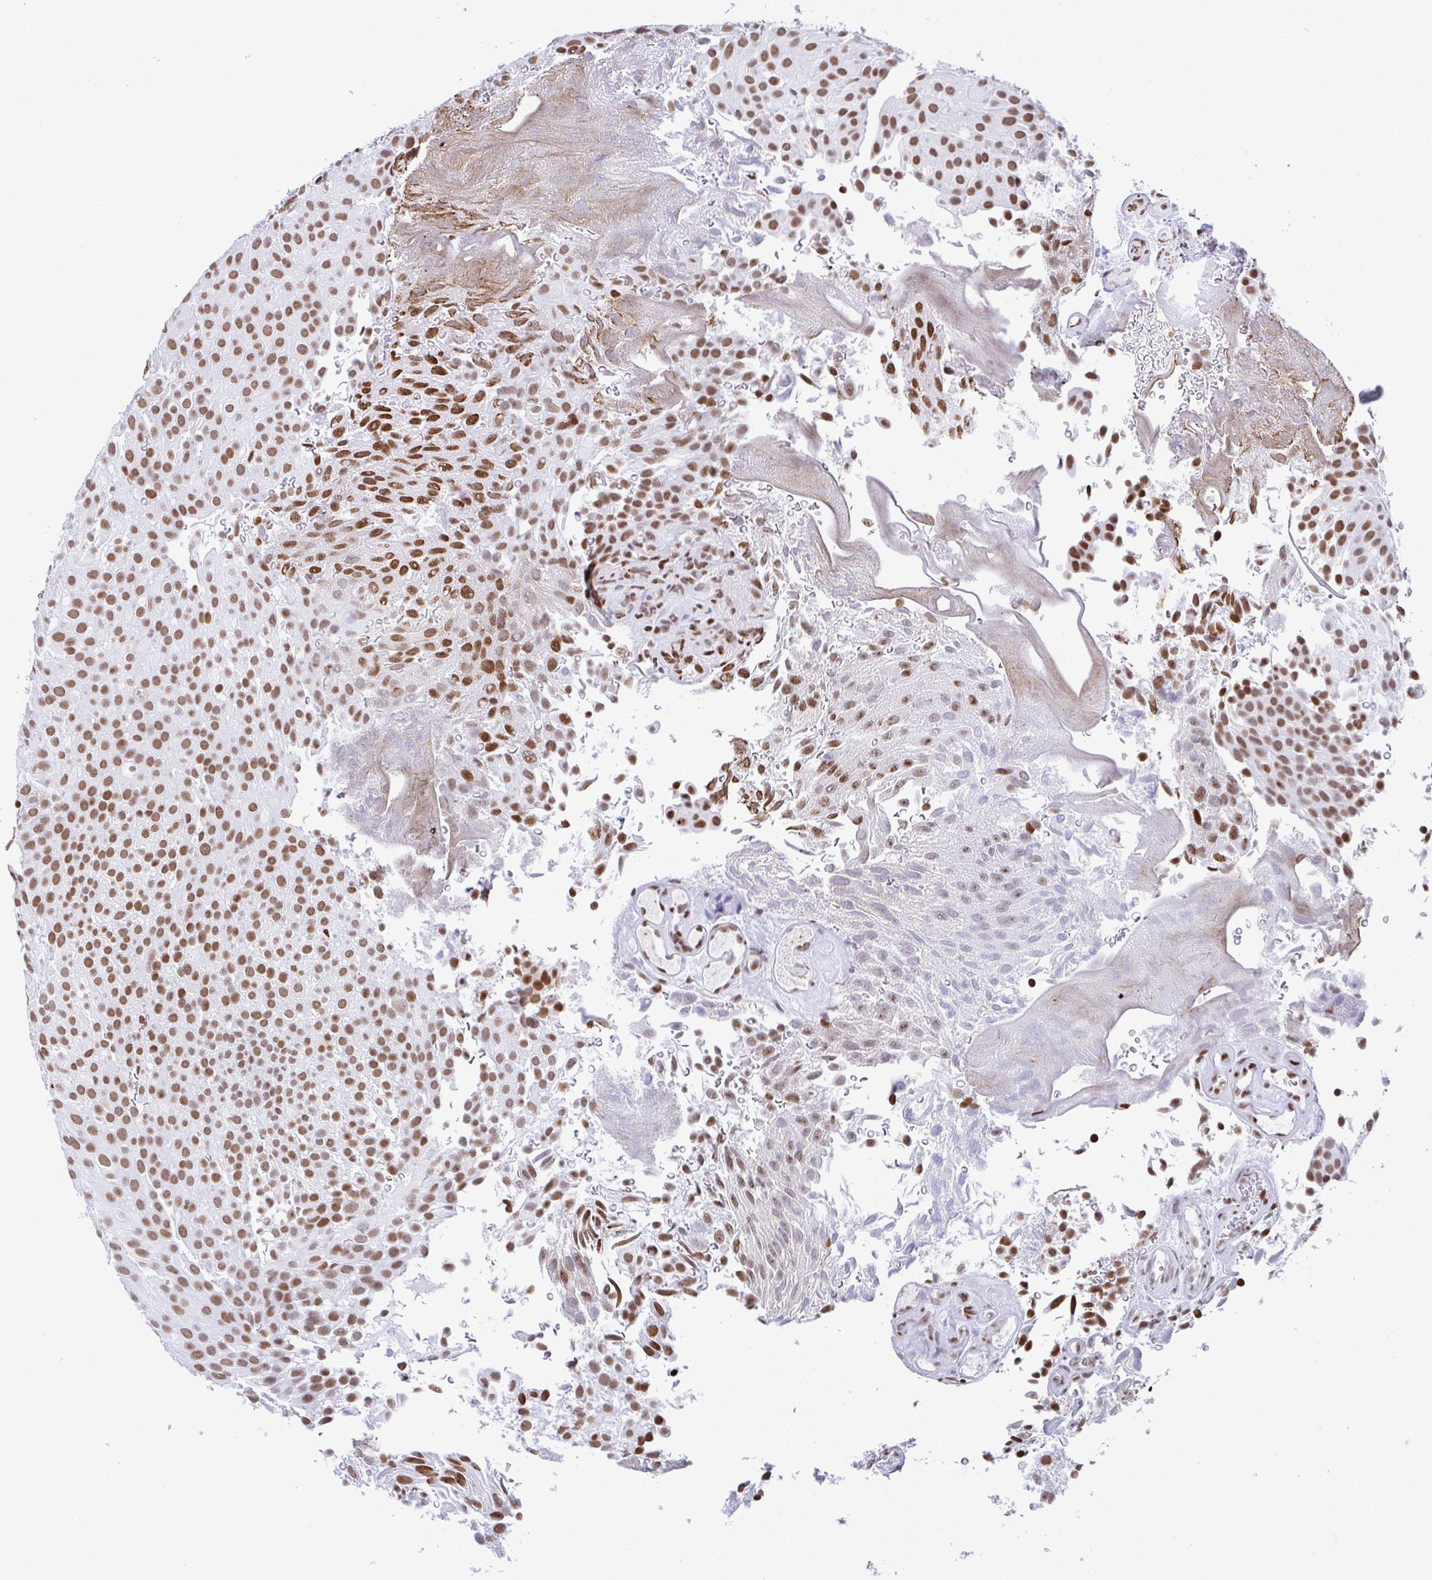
{"staining": {"intensity": "moderate", "quantity": ">75%", "location": "nuclear"}, "tissue": "urothelial cancer", "cell_type": "Tumor cells", "image_type": "cancer", "snomed": [{"axis": "morphology", "description": "Urothelial carcinoma, Low grade"}, {"axis": "topography", "description": "Urinary bladder"}], "caption": "Immunohistochemistry (IHC) staining of urothelial cancer, which demonstrates medium levels of moderate nuclear staining in approximately >75% of tumor cells indicating moderate nuclear protein expression. The staining was performed using DAB (3,3'-diaminobenzidine) (brown) for protein detection and nuclei were counterstained in hematoxylin (blue).", "gene": "DDX52", "patient": {"sex": "male", "age": 78}}